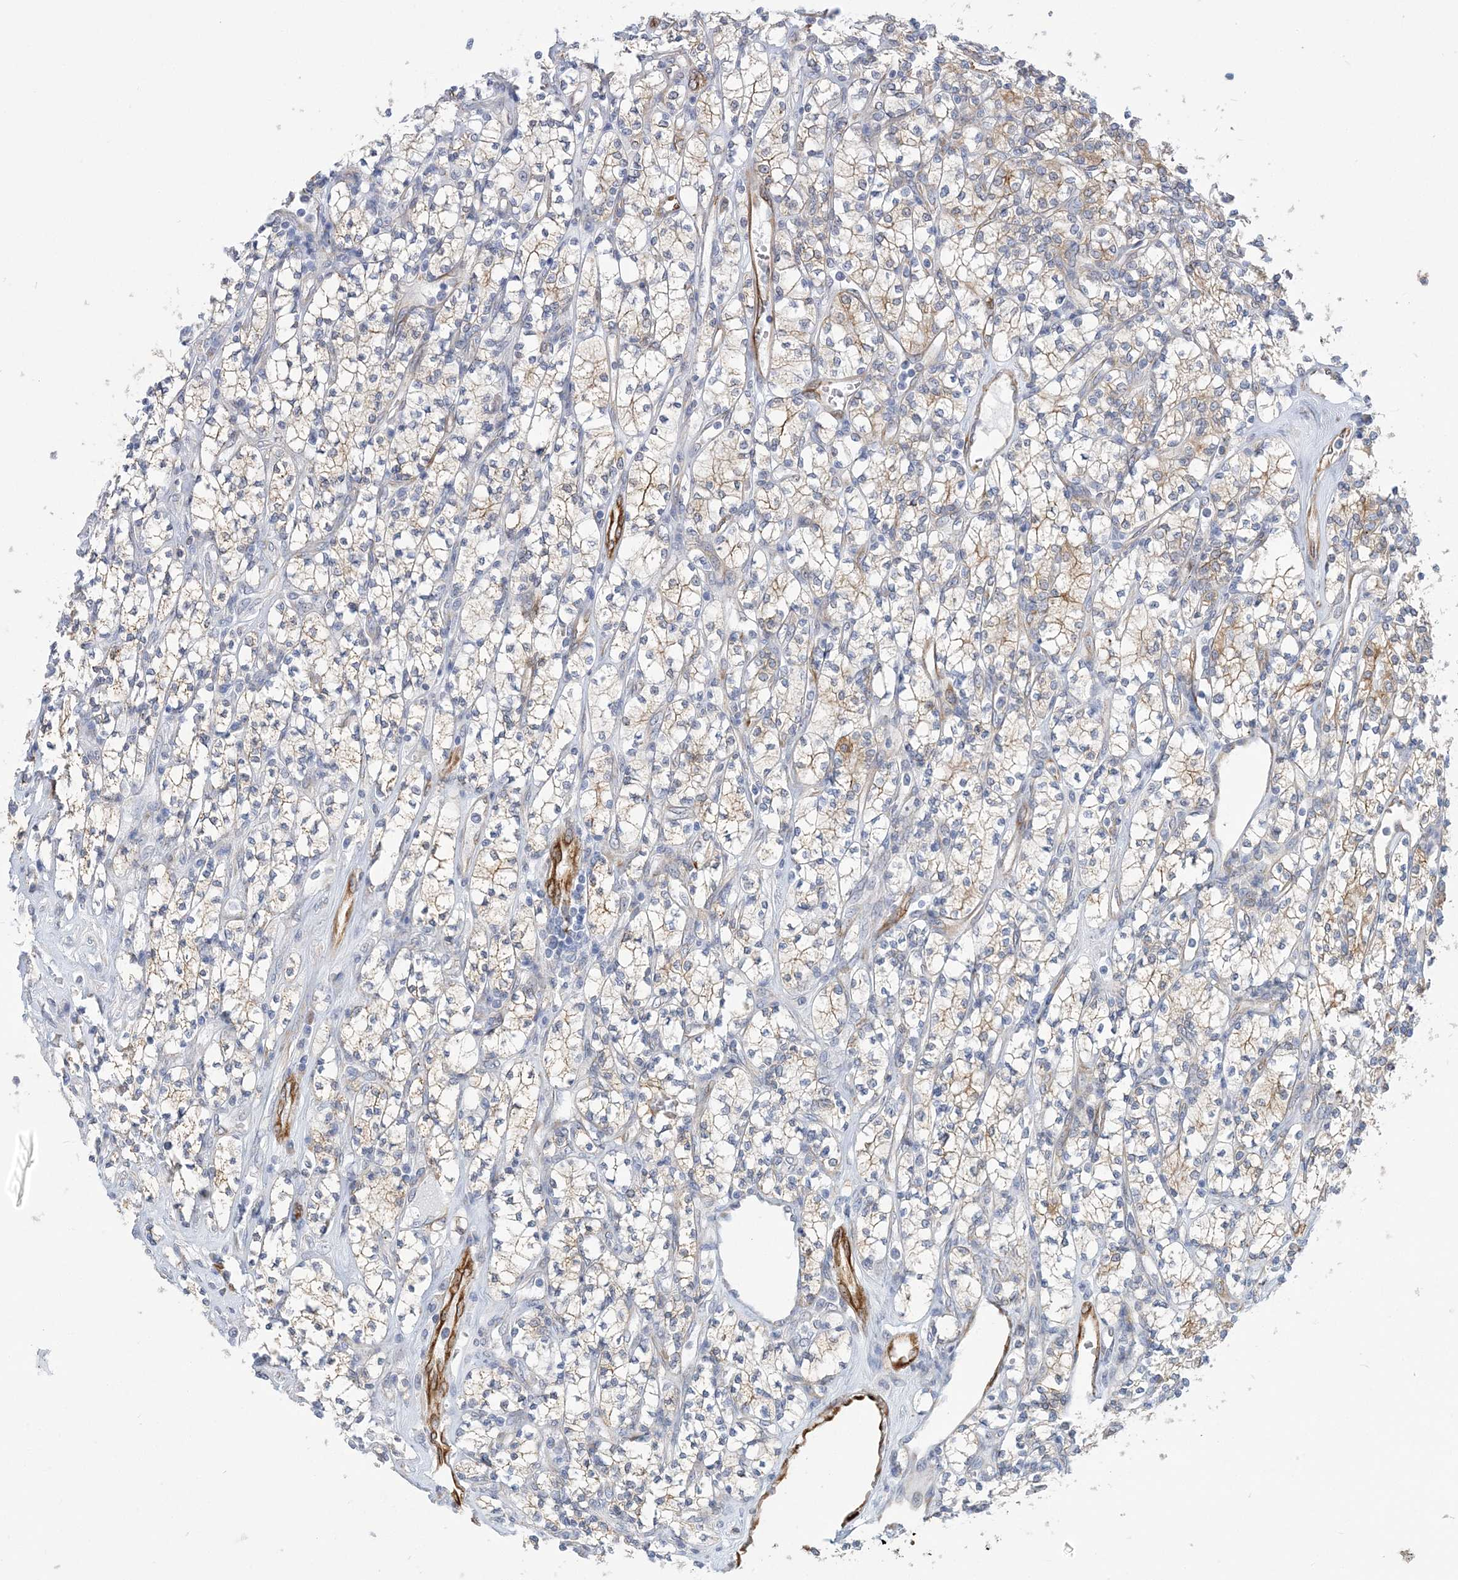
{"staining": {"intensity": "weak", "quantity": "25%-75%", "location": "cytoplasmic/membranous"}, "tissue": "renal cancer", "cell_type": "Tumor cells", "image_type": "cancer", "snomed": [{"axis": "morphology", "description": "Adenocarcinoma, NOS"}, {"axis": "topography", "description": "Kidney"}], "caption": "Human renal cancer stained for a protein (brown) shows weak cytoplasmic/membranous positive staining in about 25%-75% of tumor cells.", "gene": "PLEKHG4B", "patient": {"sex": "male", "age": 77}}